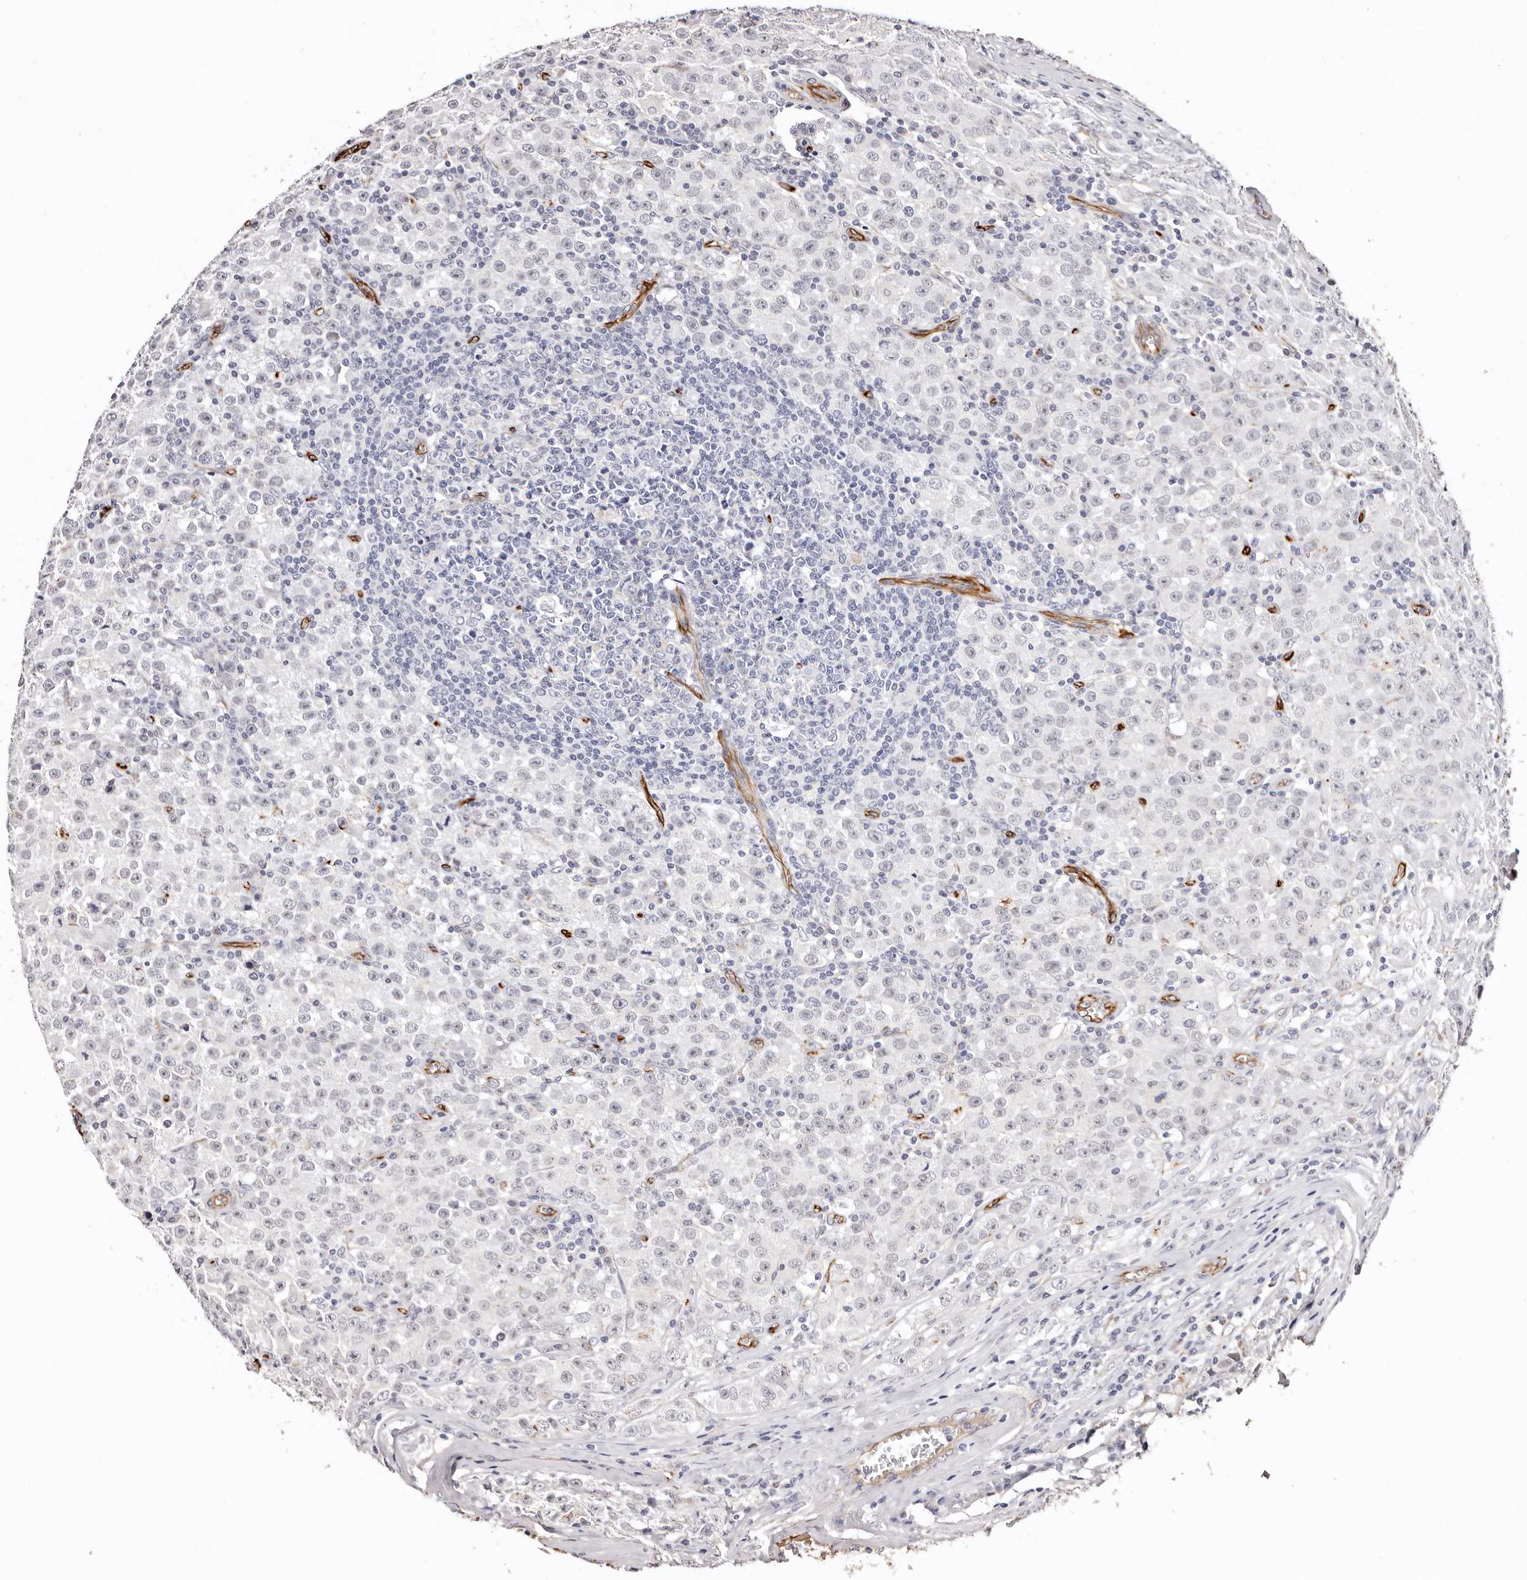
{"staining": {"intensity": "negative", "quantity": "none", "location": "none"}, "tissue": "testis cancer", "cell_type": "Tumor cells", "image_type": "cancer", "snomed": [{"axis": "morphology", "description": "Seminoma, NOS"}, {"axis": "morphology", "description": "Carcinoma, Embryonal, NOS"}, {"axis": "topography", "description": "Testis"}], "caption": "Human testis embryonal carcinoma stained for a protein using immunohistochemistry displays no positivity in tumor cells.", "gene": "ZNF557", "patient": {"sex": "male", "age": 43}}